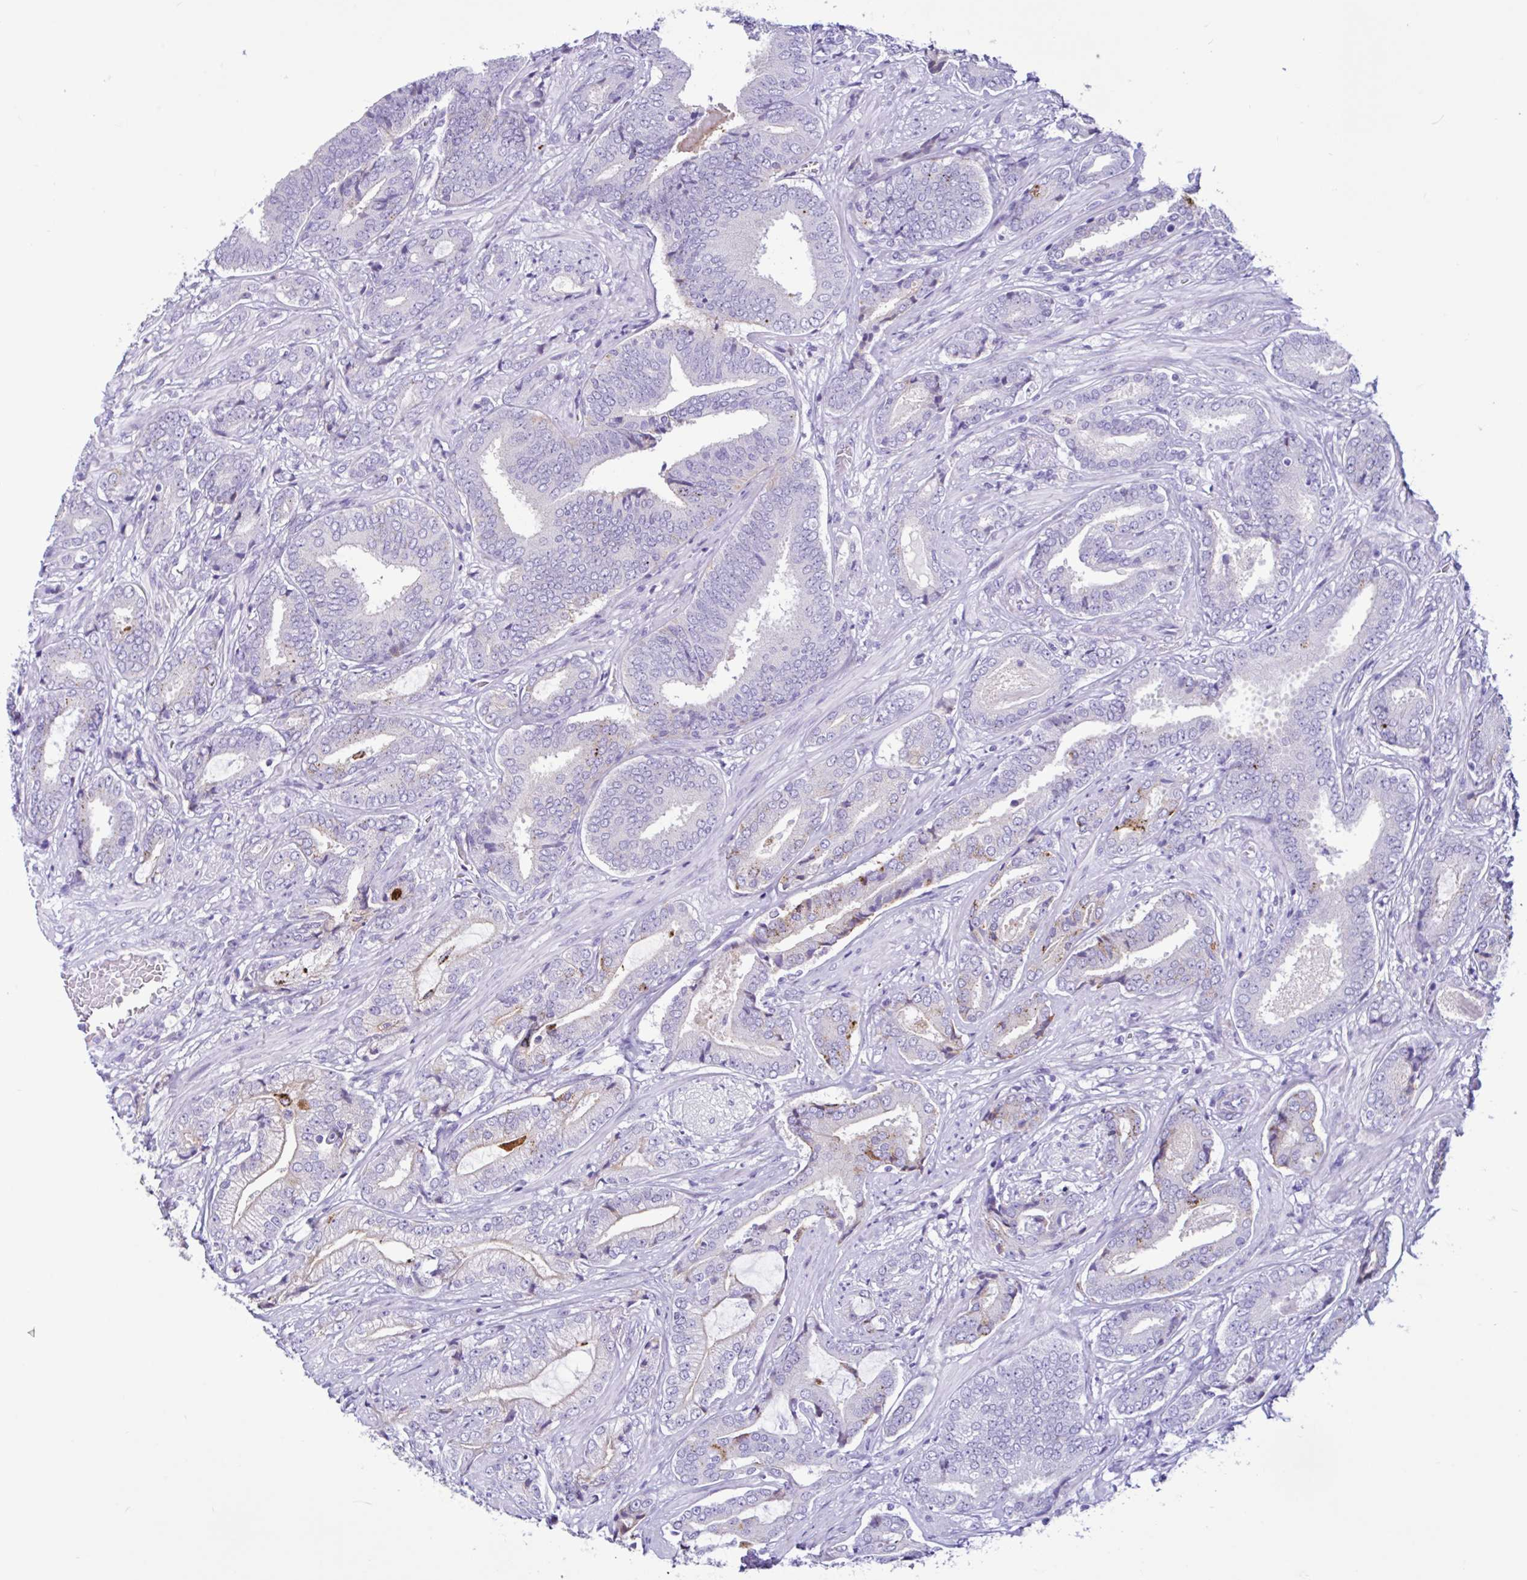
{"staining": {"intensity": "moderate", "quantity": "<25%", "location": "cytoplasmic/membranous"}, "tissue": "prostate cancer", "cell_type": "Tumor cells", "image_type": "cancer", "snomed": [{"axis": "morphology", "description": "Adenocarcinoma, High grade"}, {"axis": "topography", "description": "Prostate"}], "caption": "Prostate cancer (high-grade adenocarcinoma) was stained to show a protein in brown. There is low levels of moderate cytoplasmic/membranous expression in about <25% of tumor cells.", "gene": "CYP19A1", "patient": {"sex": "male", "age": 62}}